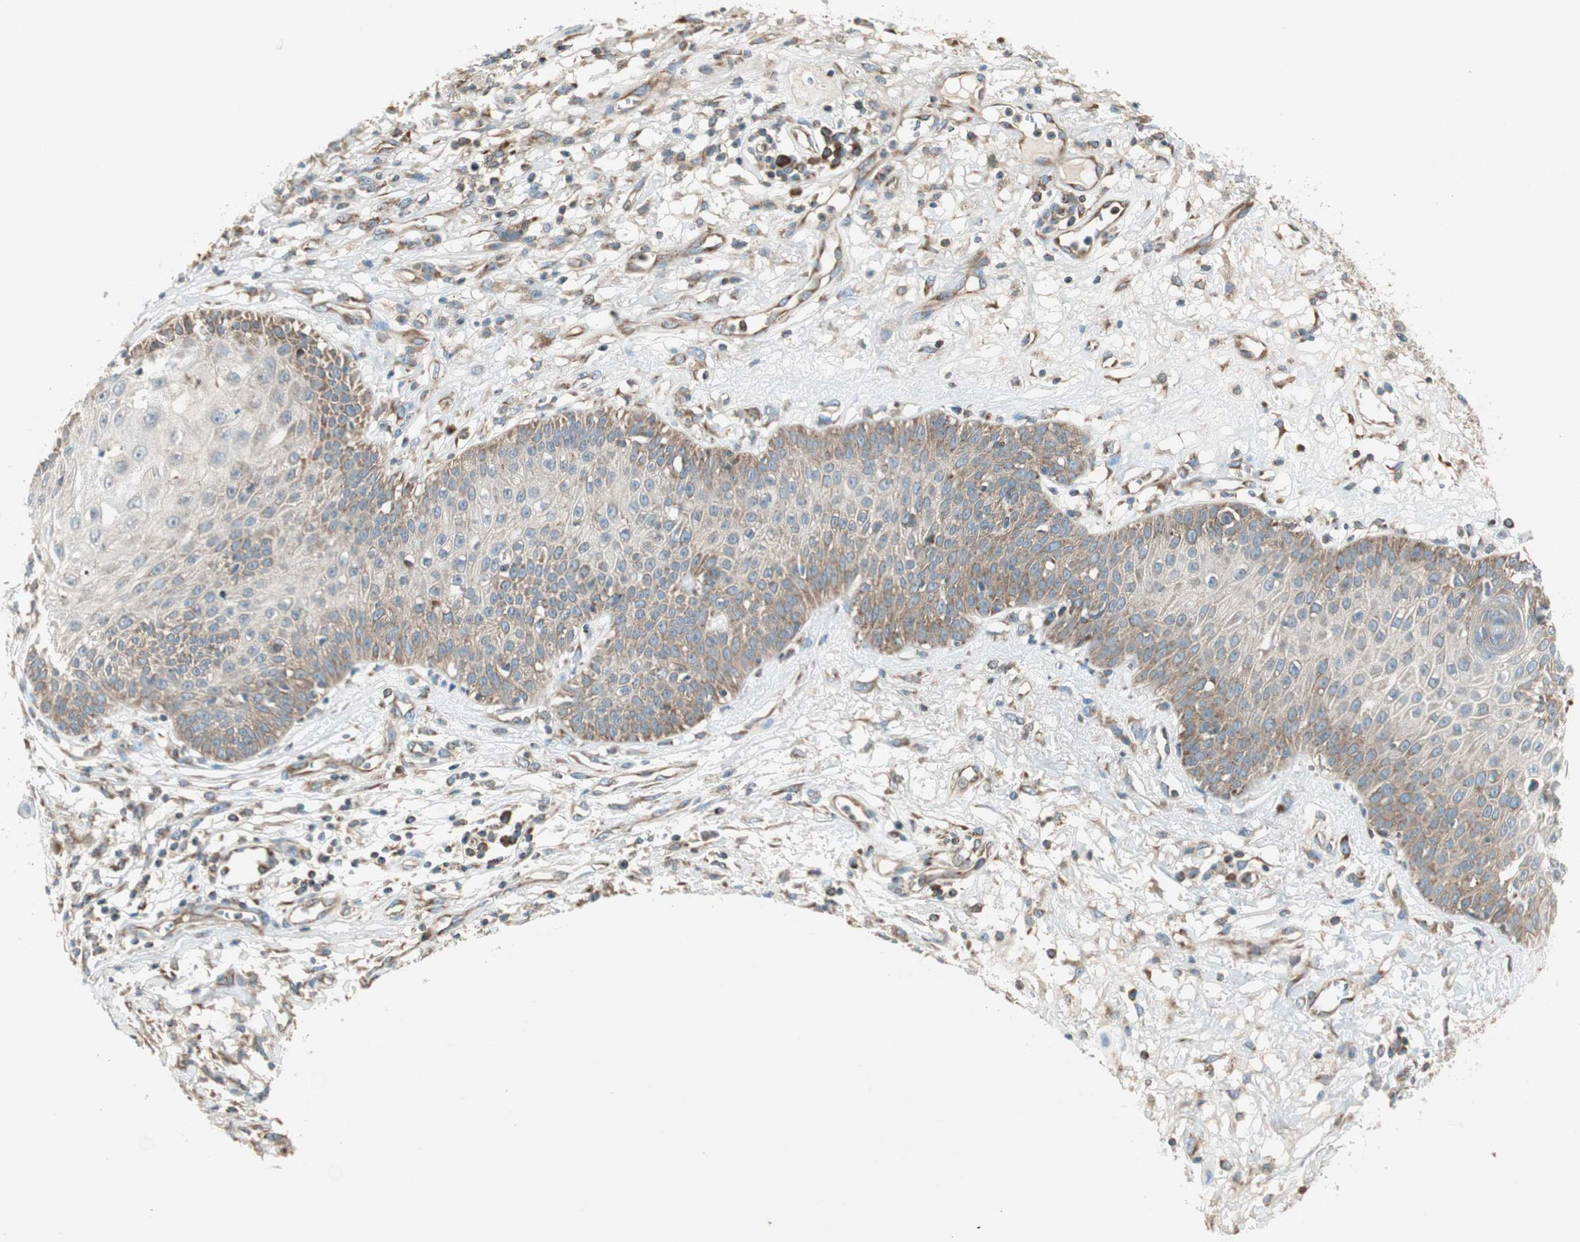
{"staining": {"intensity": "moderate", "quantity": "25%-75%", "location": "cytoplasmic/membranous"}, "tissue": "skin cancer", "cell_type": "Tumor cells", "image_type": "cancer", "snomed": [{"axis": "morphology", "description": "Squamous cell carcinoma, NOS"}, {"axis": "topography", "description": "Skin"}], "caption": "A high-resolution photomicrograph shows immunohistochemistry (IHC) staining of skin squamous cell carcinoma, which demonstrates moderate cytoplasmic/membranous staining in approximately 25%-75% of tumor cells.", "gene": "CHADL", "patient": {"sex": "female", "age": 78}}